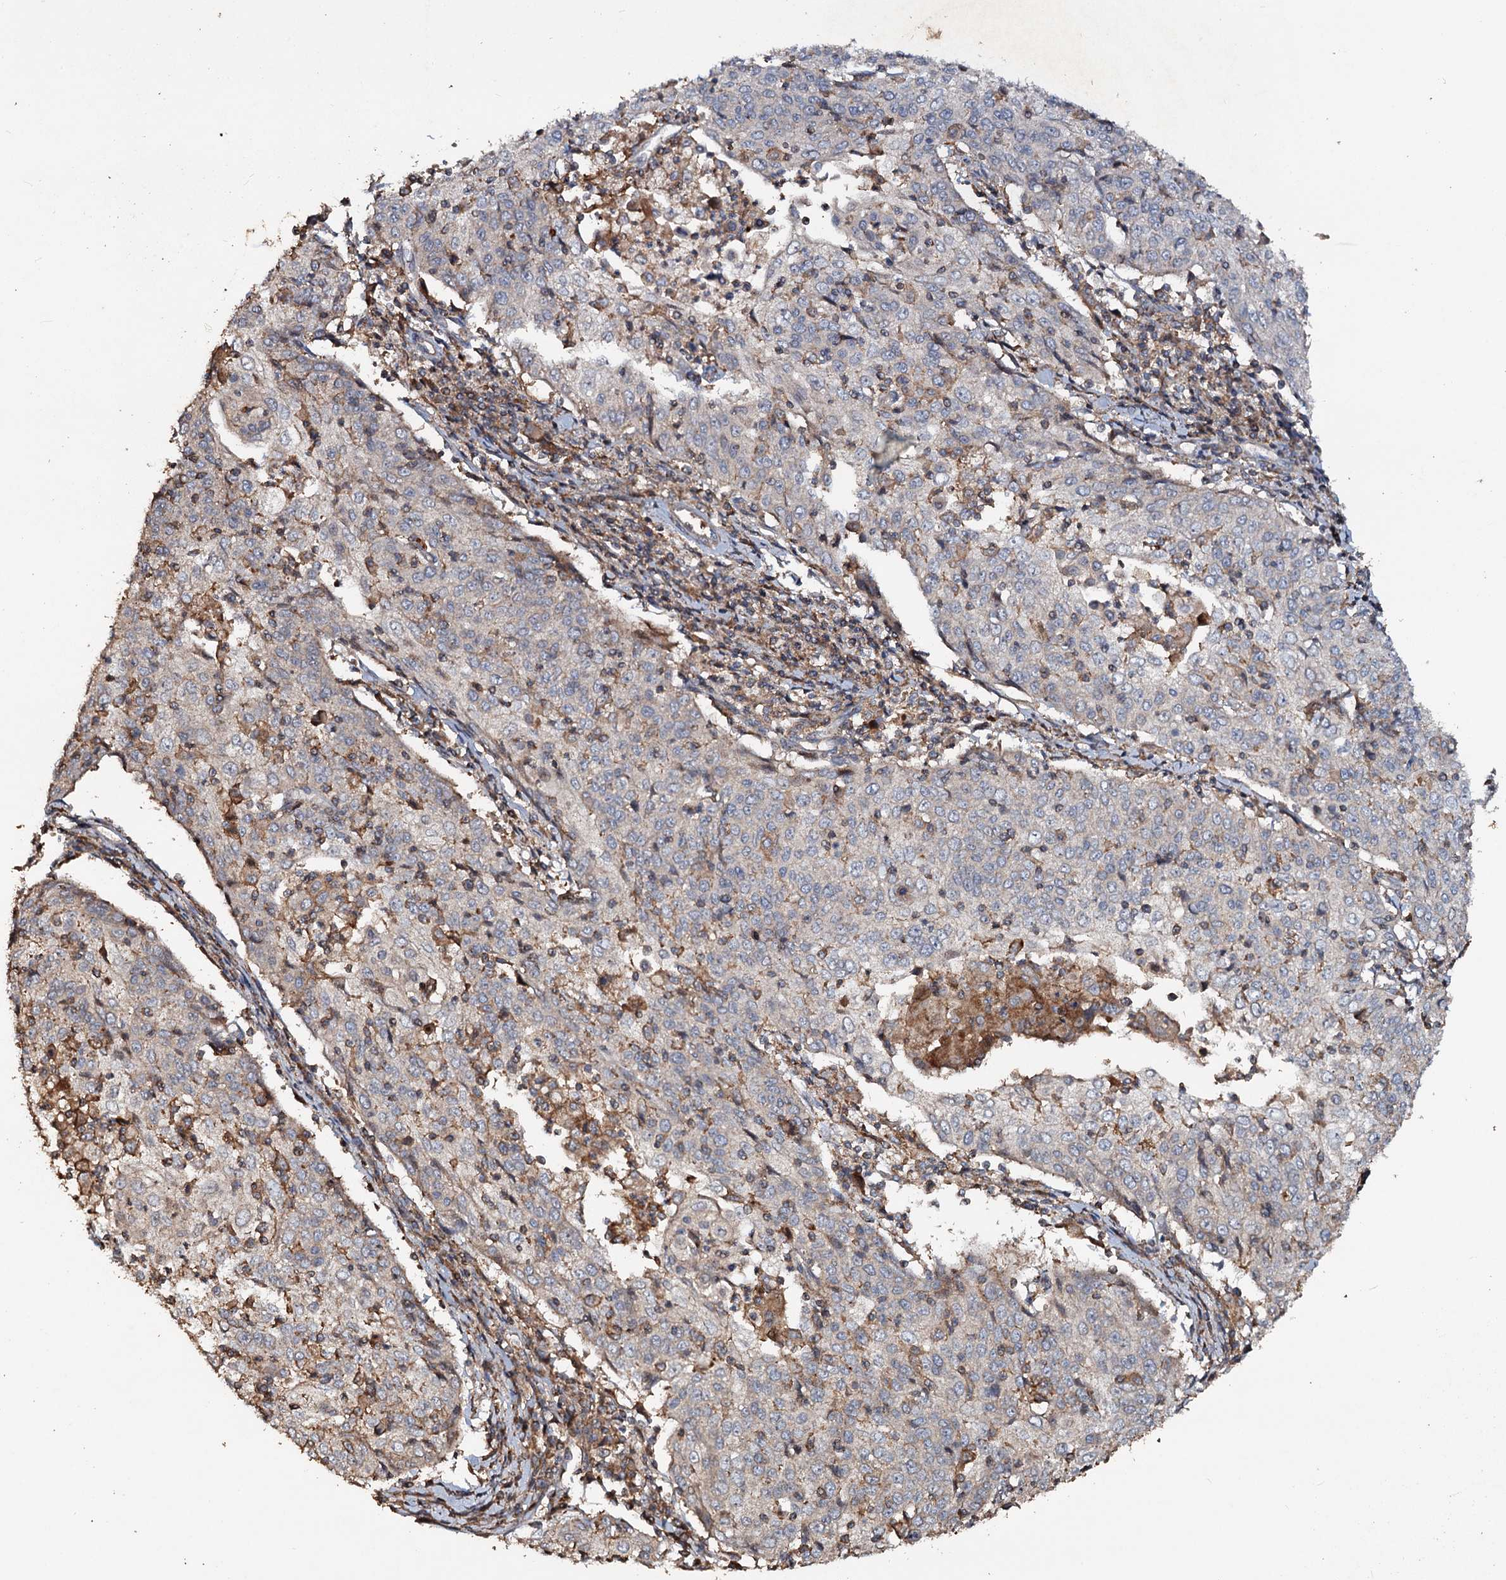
{"staining": {"intensity": "negative", "quantity": "none", "location": "none"}, "tissue": "cervical cancer", "cell_type": "Tumor cells", "image_type": "cancer", "snomed": [{"axis": "morphology", "description": "Squamous cell carcinoma, NOS"}, {"axis": "topography", "description": "Cervix"}], "caption": "Immunohistochemistry (IHC) image of neoplastic tissue: cervical cancer stained with DAB (3,3'-diaminobenzidine) demonstrates no significant protein staining in tumor cells.", "gene": "NOTCH2NLA", "patient": {"sex": "female", "age": 48}}